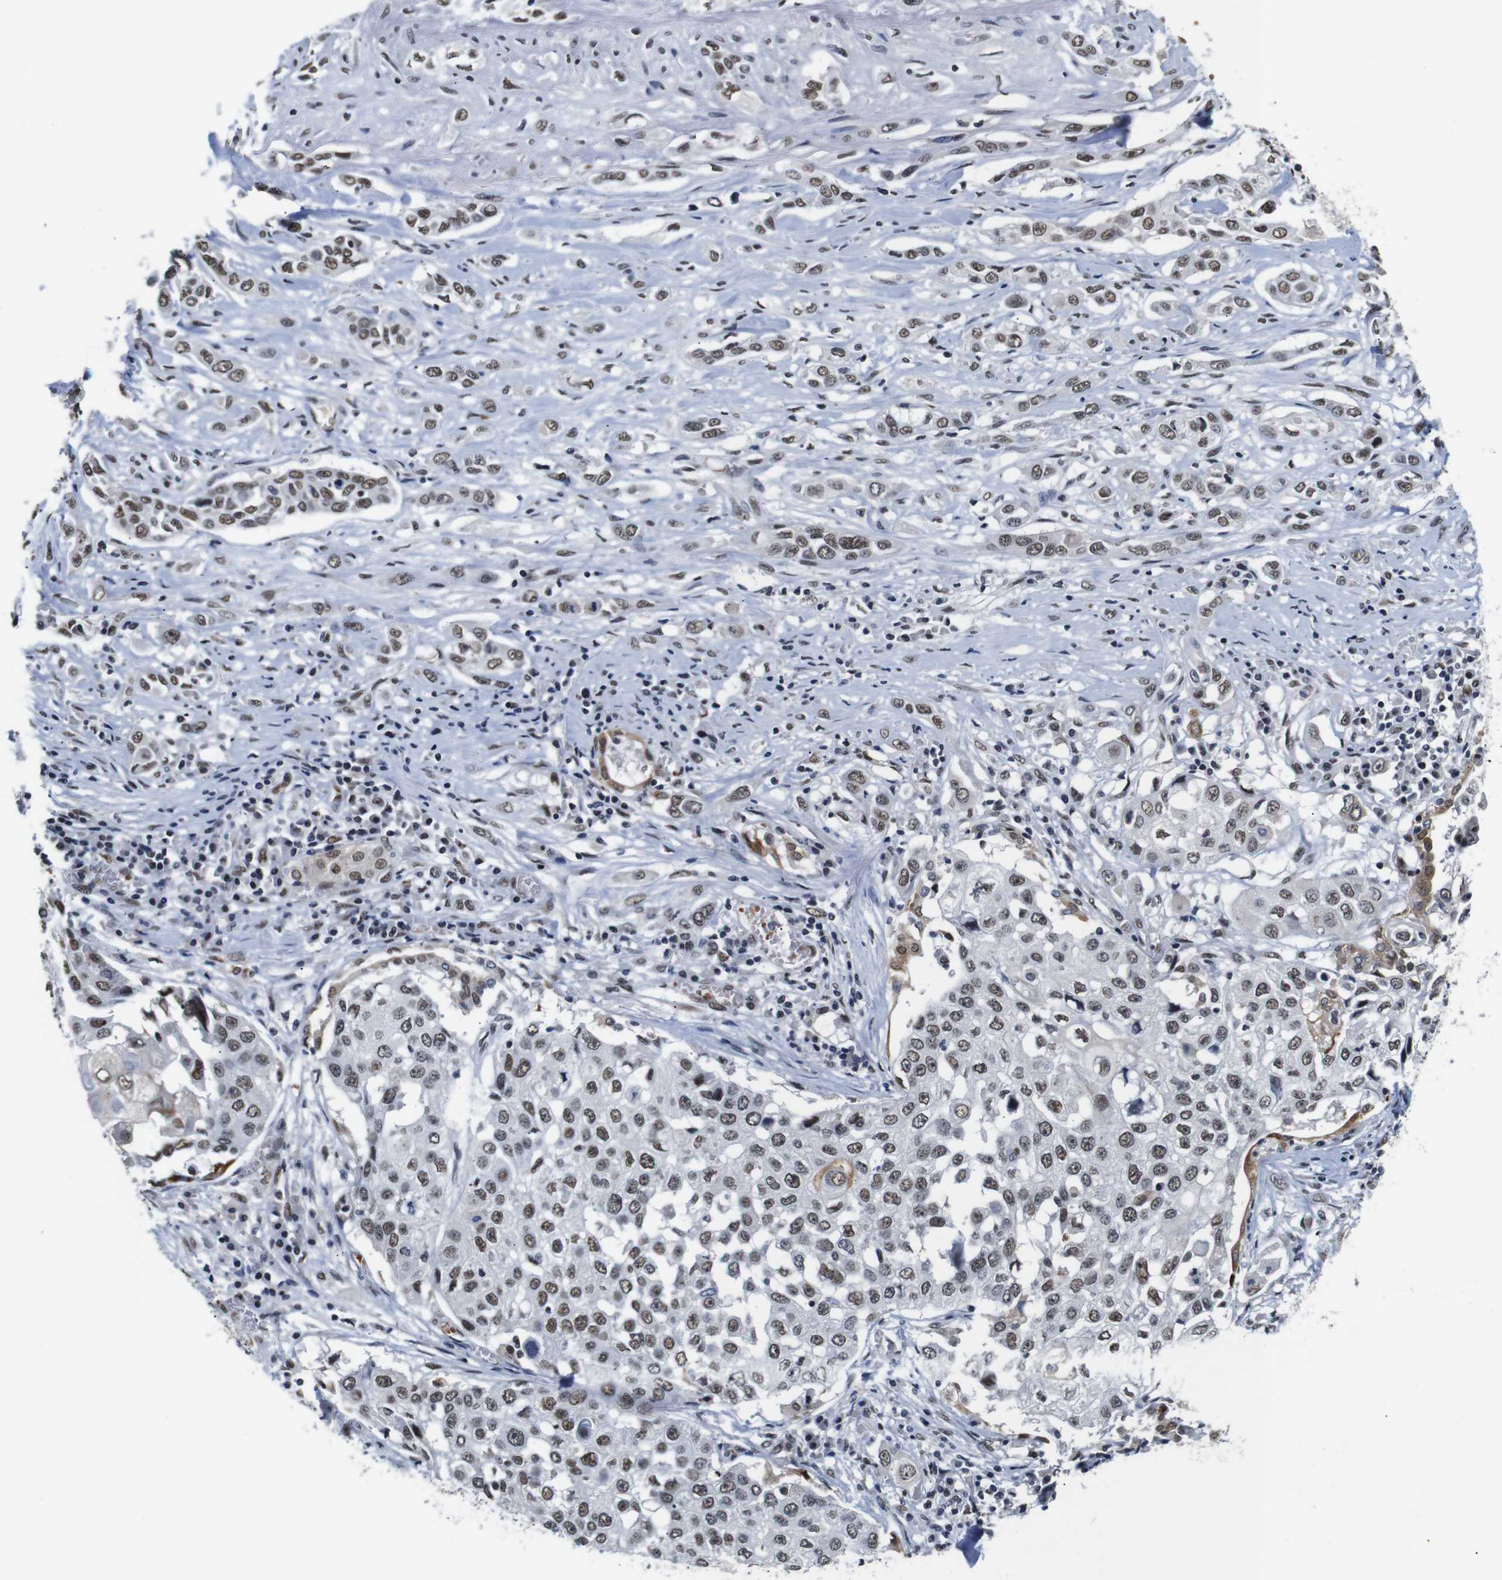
{"staining": {"intensity": "moderate", "quantity": ">75%", "location": "nuclear"}, "tissue": "lung cancer", "cell_type": "Tumor cells", "image_type": "cancer", "snomed": [{"axis": "morphology", "description": "Squamous cell carcinoma, NOS"}, {"axis": "topography", "description": "Lung"}], "caption": "Lung cancer (squamous cell carcinoma) tissue reveals moderate nuclear expression in about >75% of tumor cells, visualized by immunohistochemistry.", "gene": "ILDR2", "patient": {"sex": "male", "age": 71}}